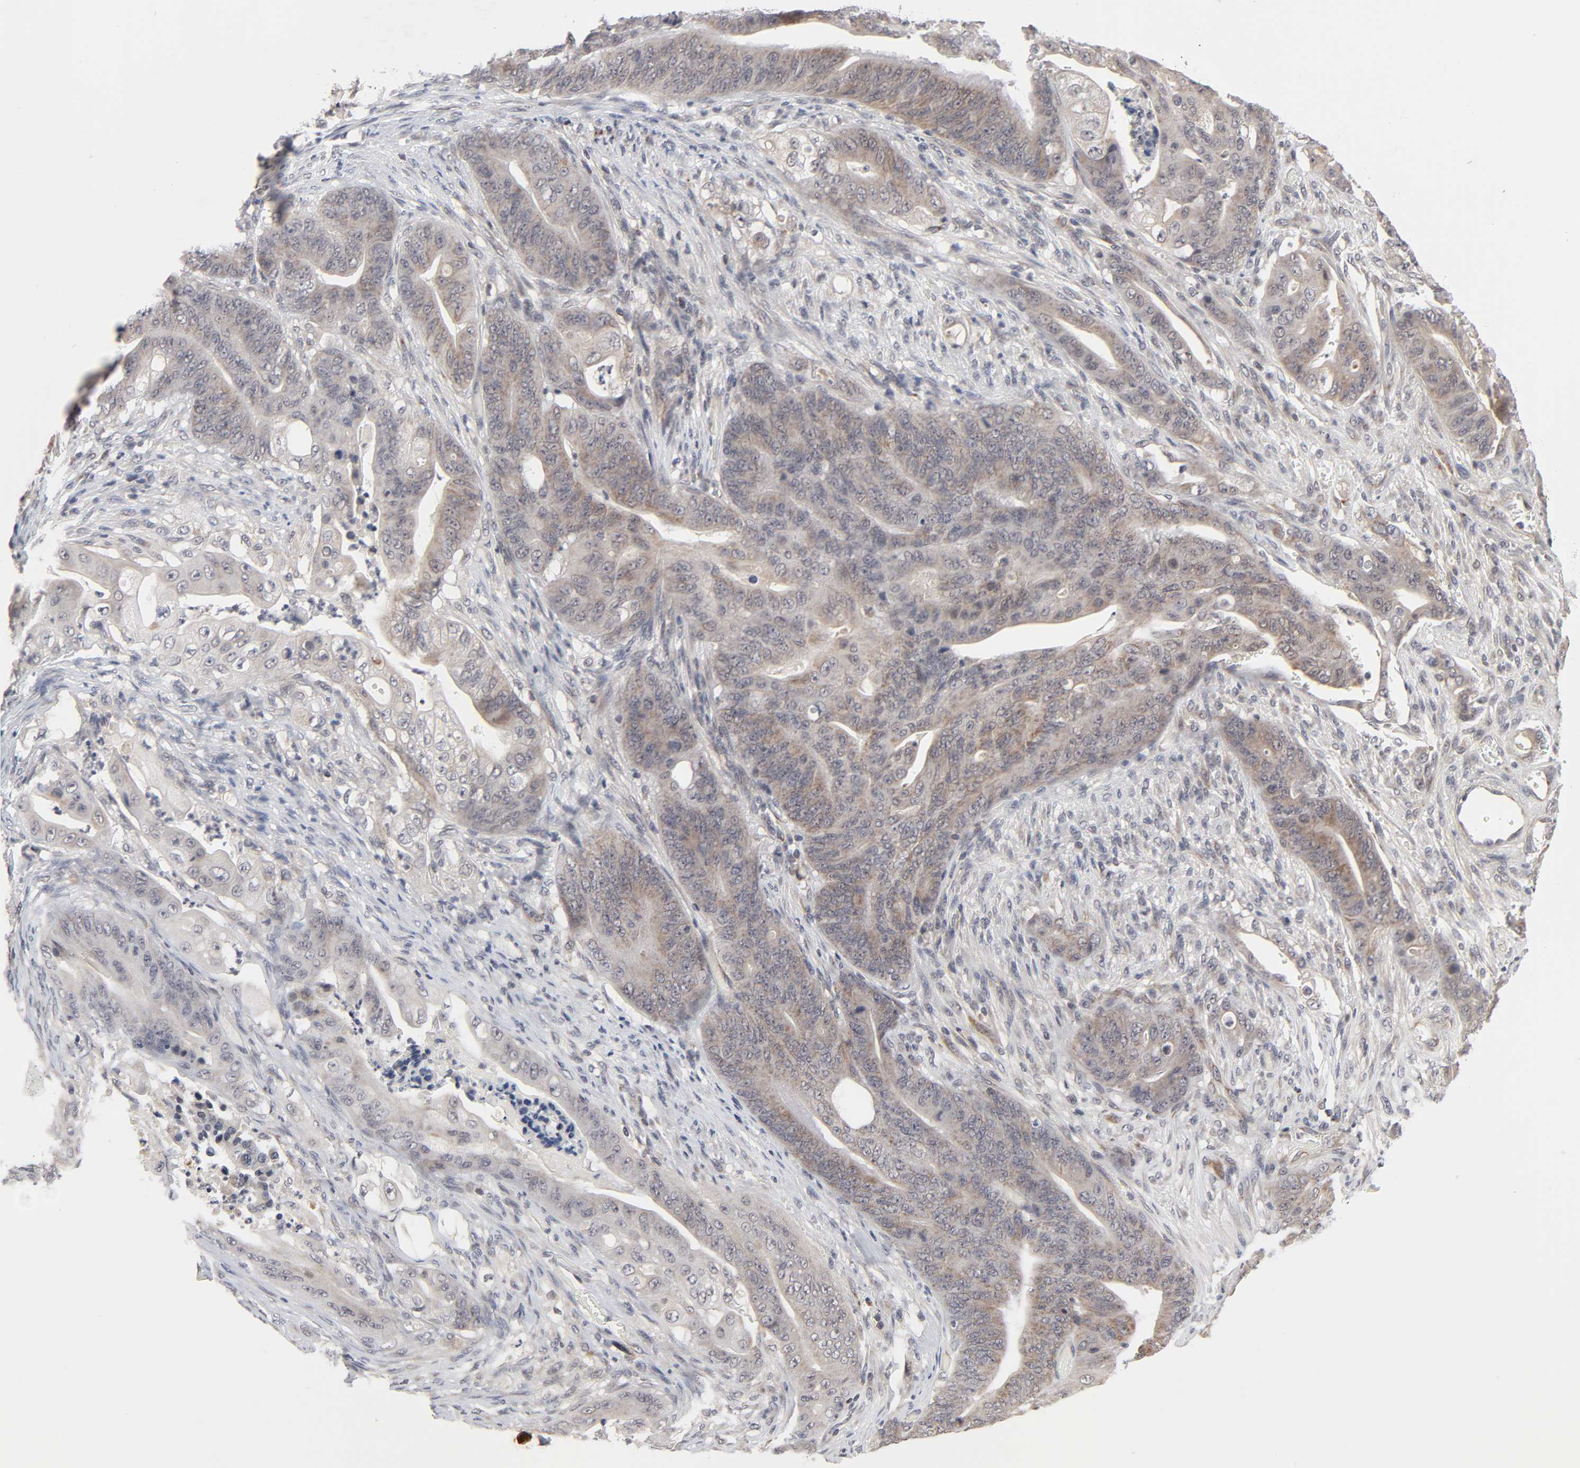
{"staining": {"intensity": "moderate", "quantity": ">75%", "location": "cytoplasmic/membranous"}, "tissue": "stomach cancer", "cell_type": "Tumor cells", "image_type": "cancer", "snomed": [{"axis": "morphology", "description": "Adenocarcinoma, NOS"}, {"axis": "topography", "description": "Stomach"}], "caption": "Immunohistochemistry photomicrograph of neoplastic tissue: human stomach cancer stained using IHC shows medium levels of moderate protein expression localized specifically in the cytoplasmic/membranous of tumor cells, appearing as a cytoplasmic/membranous brown color.", "gene": "AUH", "patient": {"sex": "female", "age": 73}}